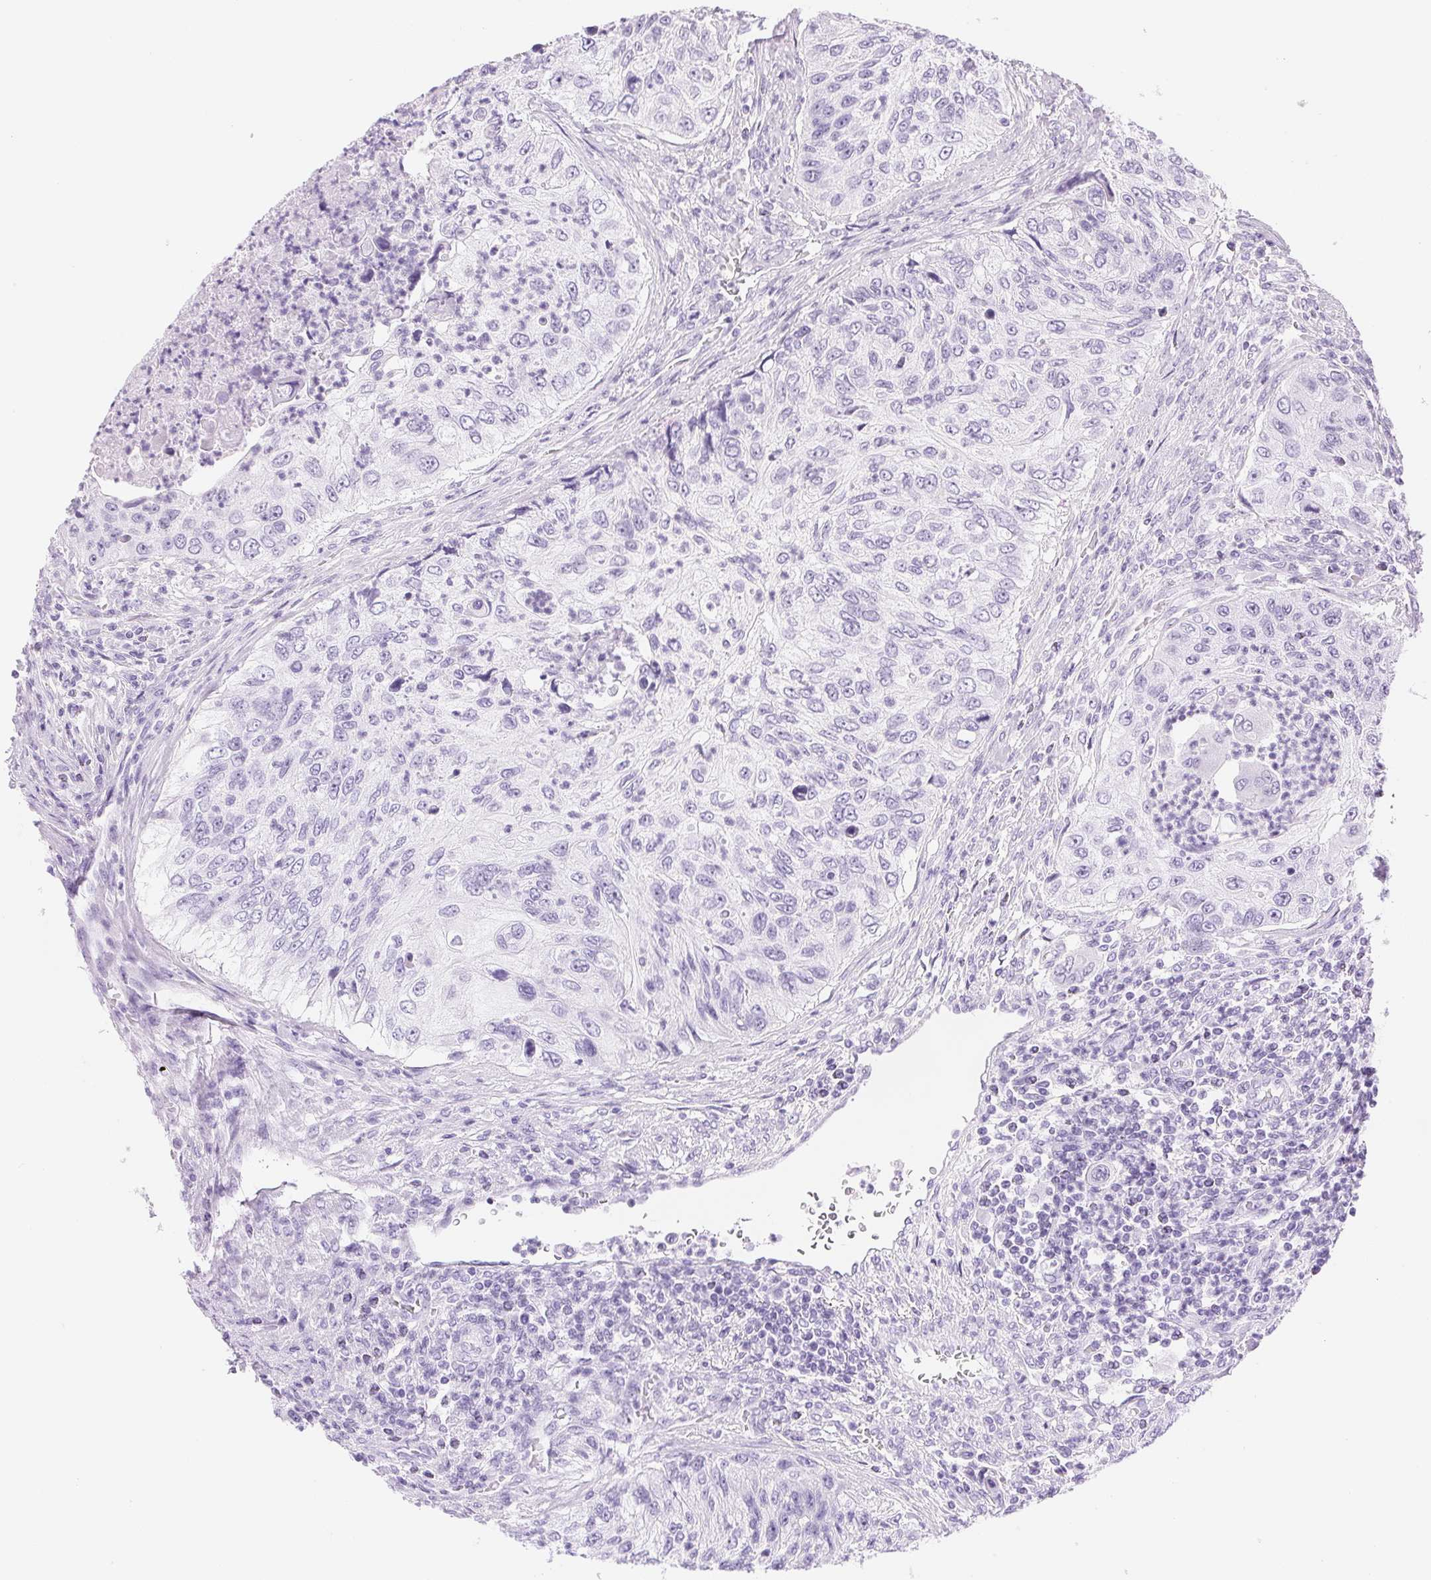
{"staining": {"intensity": "negative", "quantity": "none", "location": "none"}, "tissue": "urothelial cancer", "cell_type": "Tumor cells", "image_type": "cancer", "snomed": [{"axis": "morphology", "description": "Urothelial carcinoma, High grade"}, {"axis": "topography", "description": "Urinary bladder"}], "caption": "Immunohistochemistry (IHC) image of urothelial cancer stained for a protein (brown), which exhibits no positivity in tumor cells.", "gene": "TEKT1", "patient": {"sex": "female", "age": 60}}